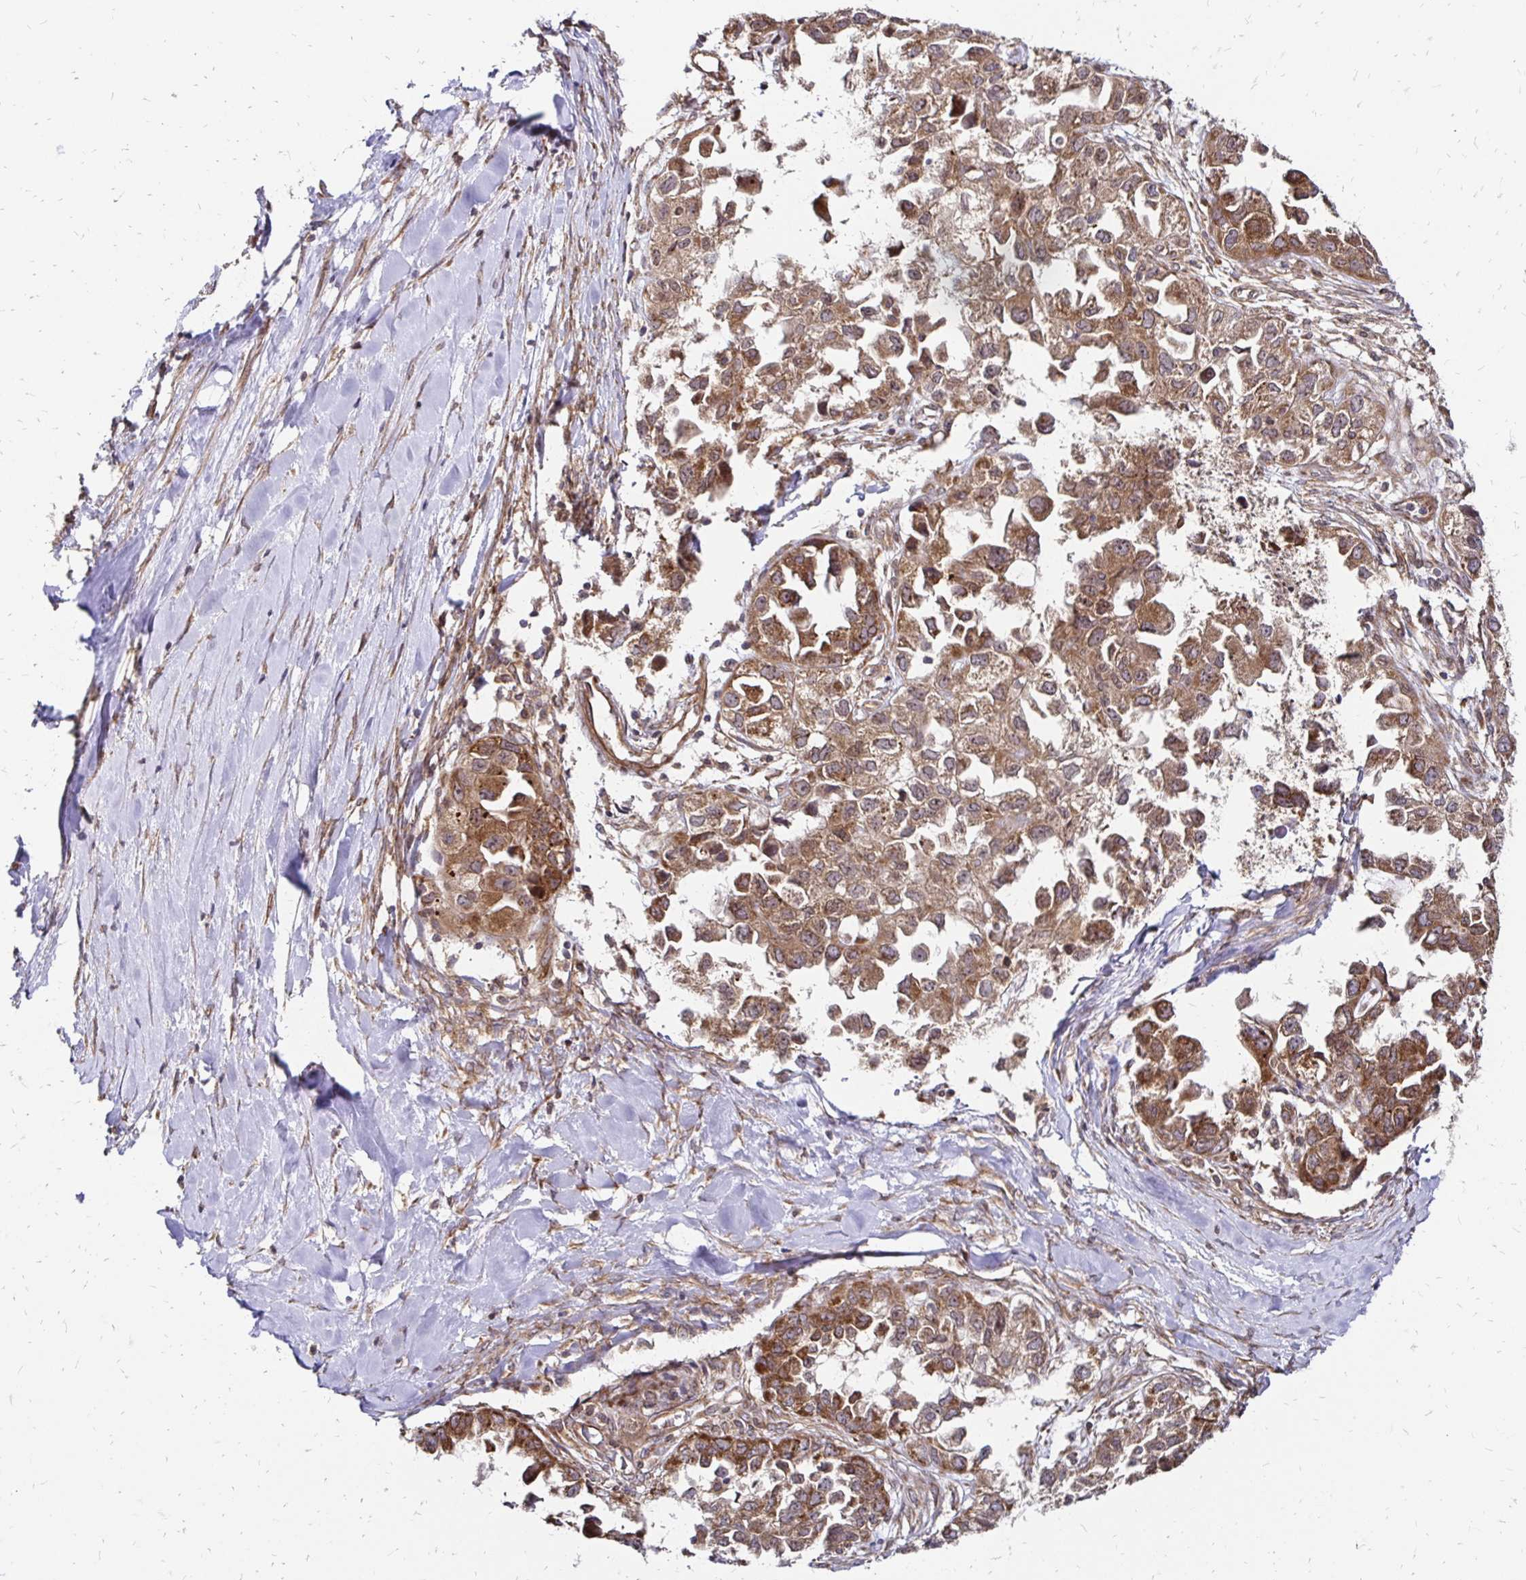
{"staining": {"intensity": "moderate", "quantity": ">75%", "location": "cytoplasmic/membranous"}, "tissue": "ovarian cancer", "cell_type": "Tumor cells", "image_type": "cancer", "snomed": [{"axis": "morphology", "description": "Cystadenocarcinoma, serous, NOS"}, {"axis": "topography", "description": "Ovary"}], "caption": "Immunohistochemistry (IHC) micrograph of neoplastic tissue: human ovarian cancer (serous cystadenocarcinoma) stained using IHC shows medium levels of moderate protein expression localized specifically in the cytoplasmic/membranous of tumor cells, appearing as a cytoplasmic/membranous brown color.", "gene": "ZW10", "patient": {"sex": "female", "age": 84}}